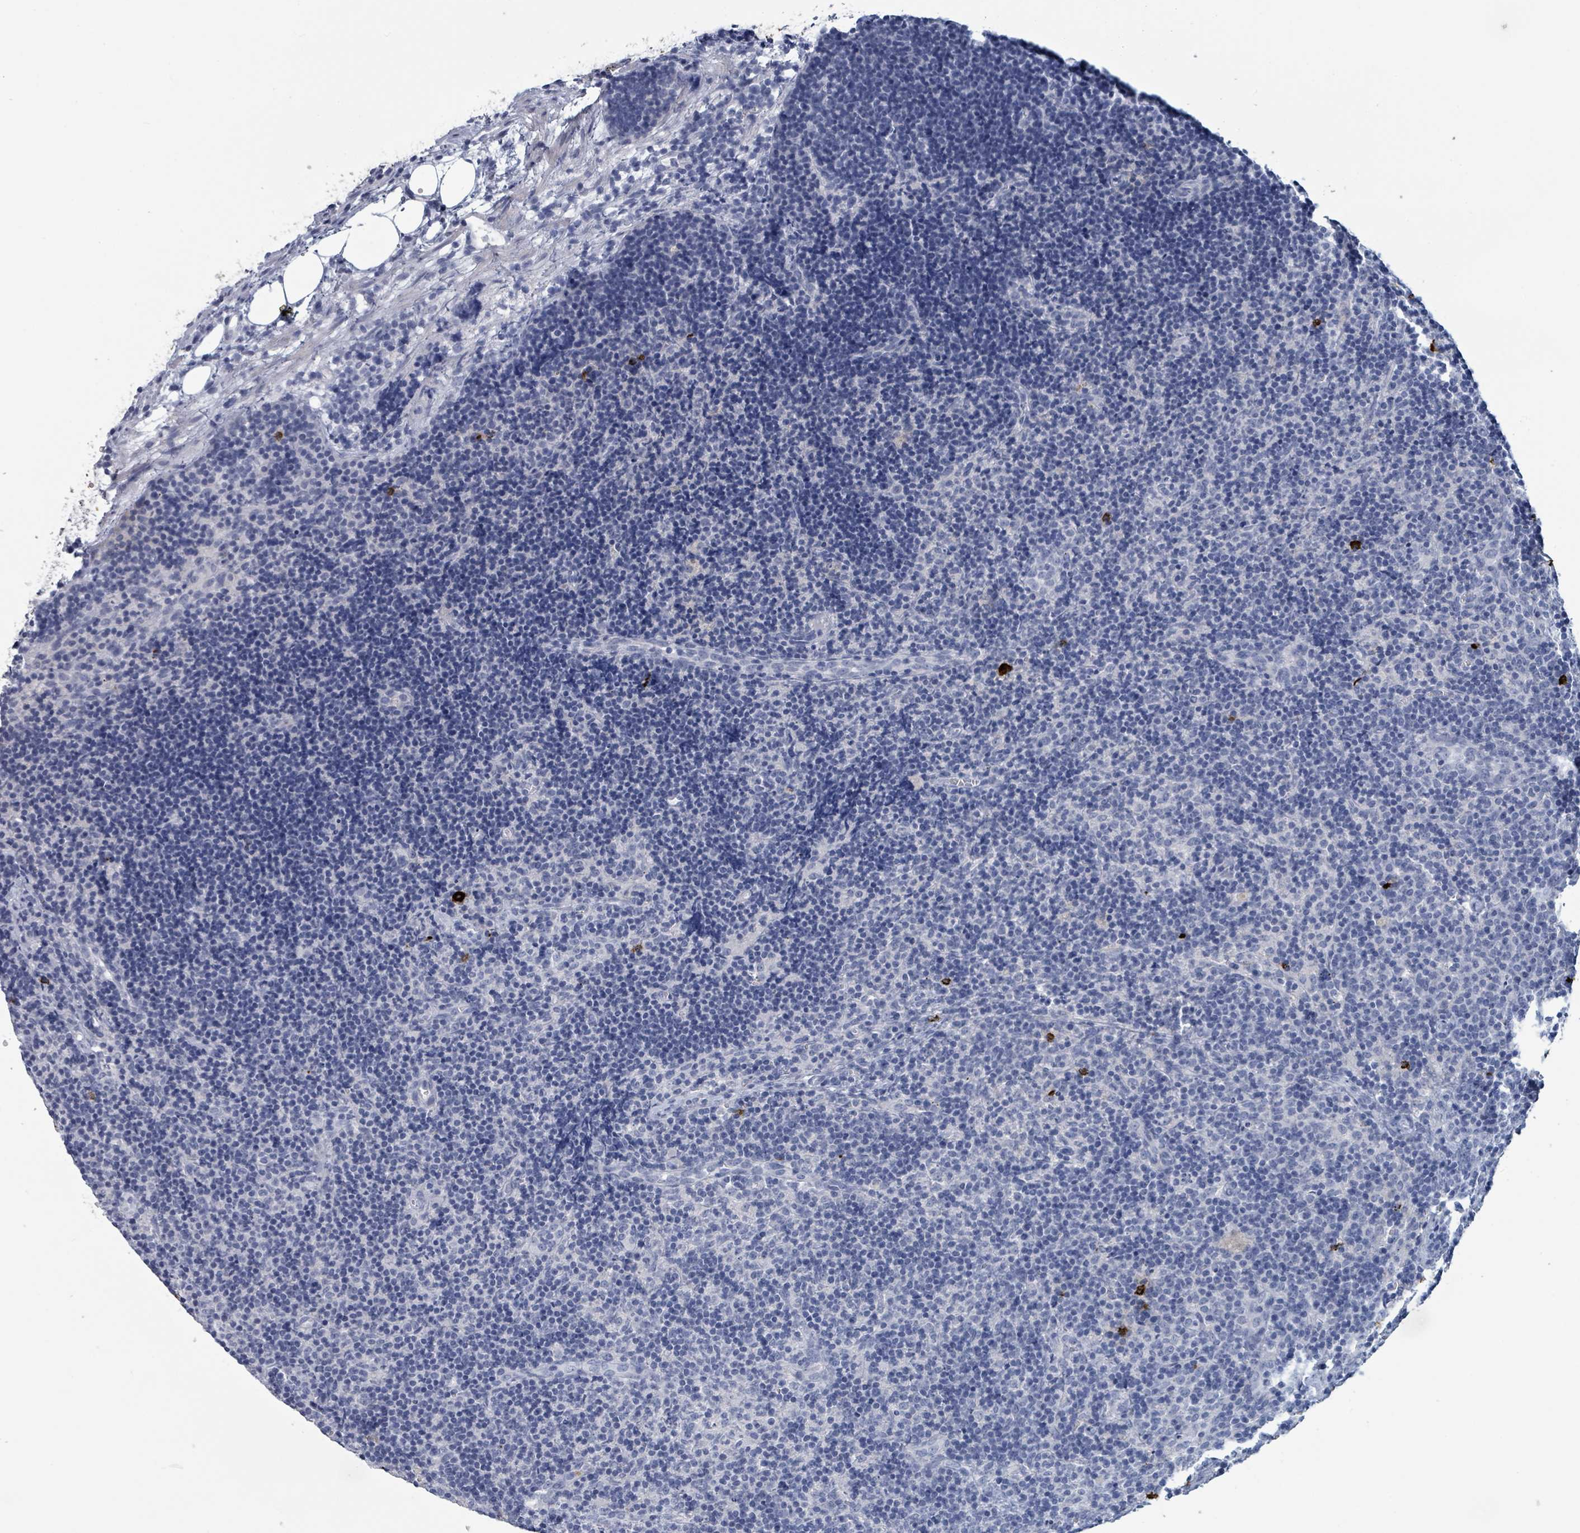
{"staining": {"intensity": "negative", "quantity": "none", "location": "none"}, "tissue": "lymph node", "cell_type": "Germinal center cells", "image_type": "normal", "snomed": [{"axis": "morphology", "description": "Normal tissue, NOS"}, {"axis": "topography", "description": "Lymph node"}], "caption": "Germinal center cells show no significant expression in unremarkable lymph node. (Stains: DAB (3,3'-diaminobenzidine) immunohistochemistry with hematoxylin counter stain, Microscopy: brightfield microscopy at high magnification).", "gene": "VPS13D", "patient": {"sex": "female", "age": 30}}